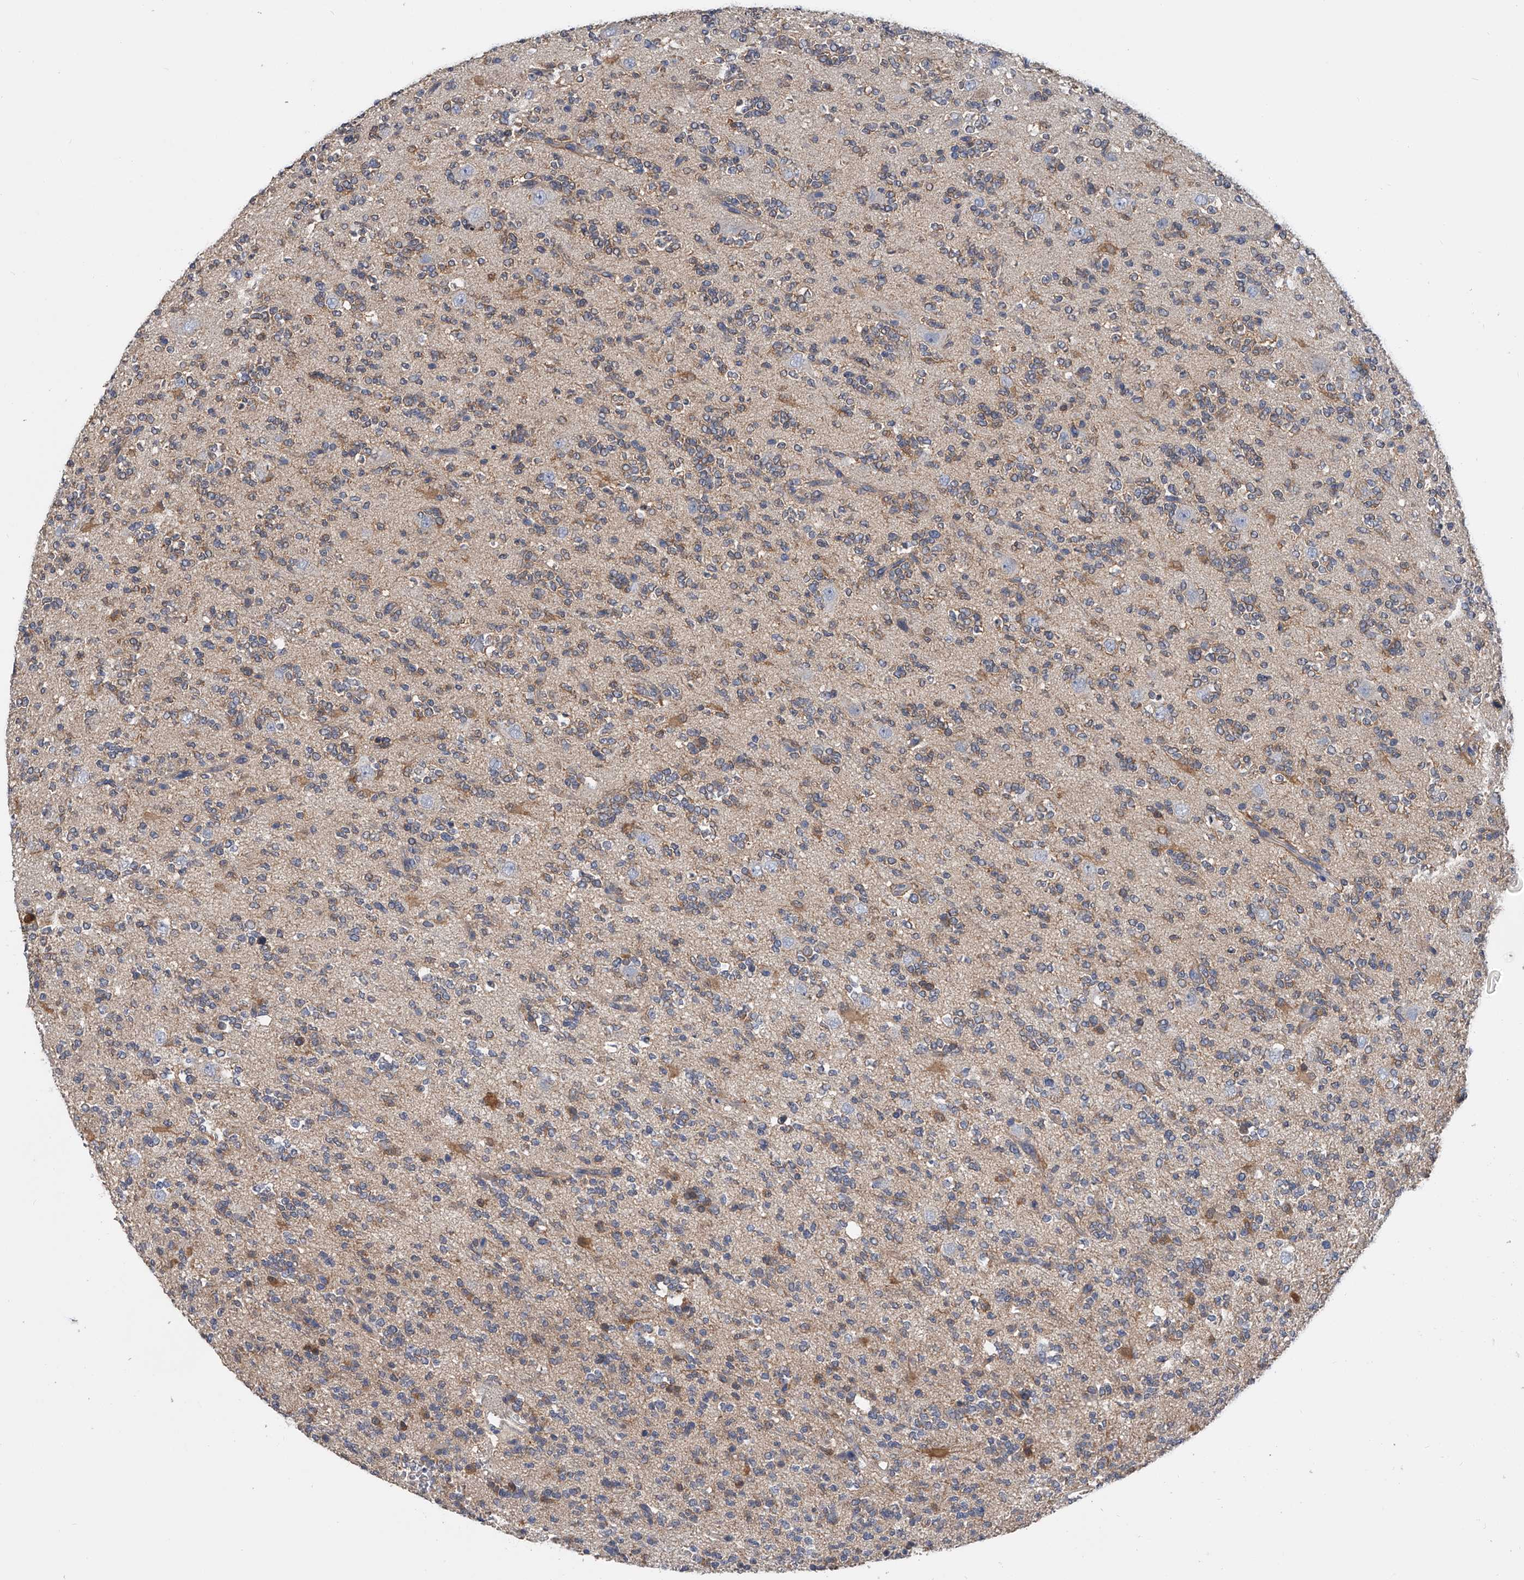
{"staining": {"intensity": "weak", "quantity": "<25%", "location": "cytoplasmic/membranous"}, "tissue": "glioma", "cell_type": "Tumor cells", "image_type": "cancer", "snomed": [{"axis": "morphology", "description": "Glioma, malignant, High grade"}, {"axis": "topography", "description": "Brain"}], "caption": "Image shows no significant protein positivity in tumor cells of glioma.", "gene": "PGM3", "patient": {"sex": "female", "age": 62}}